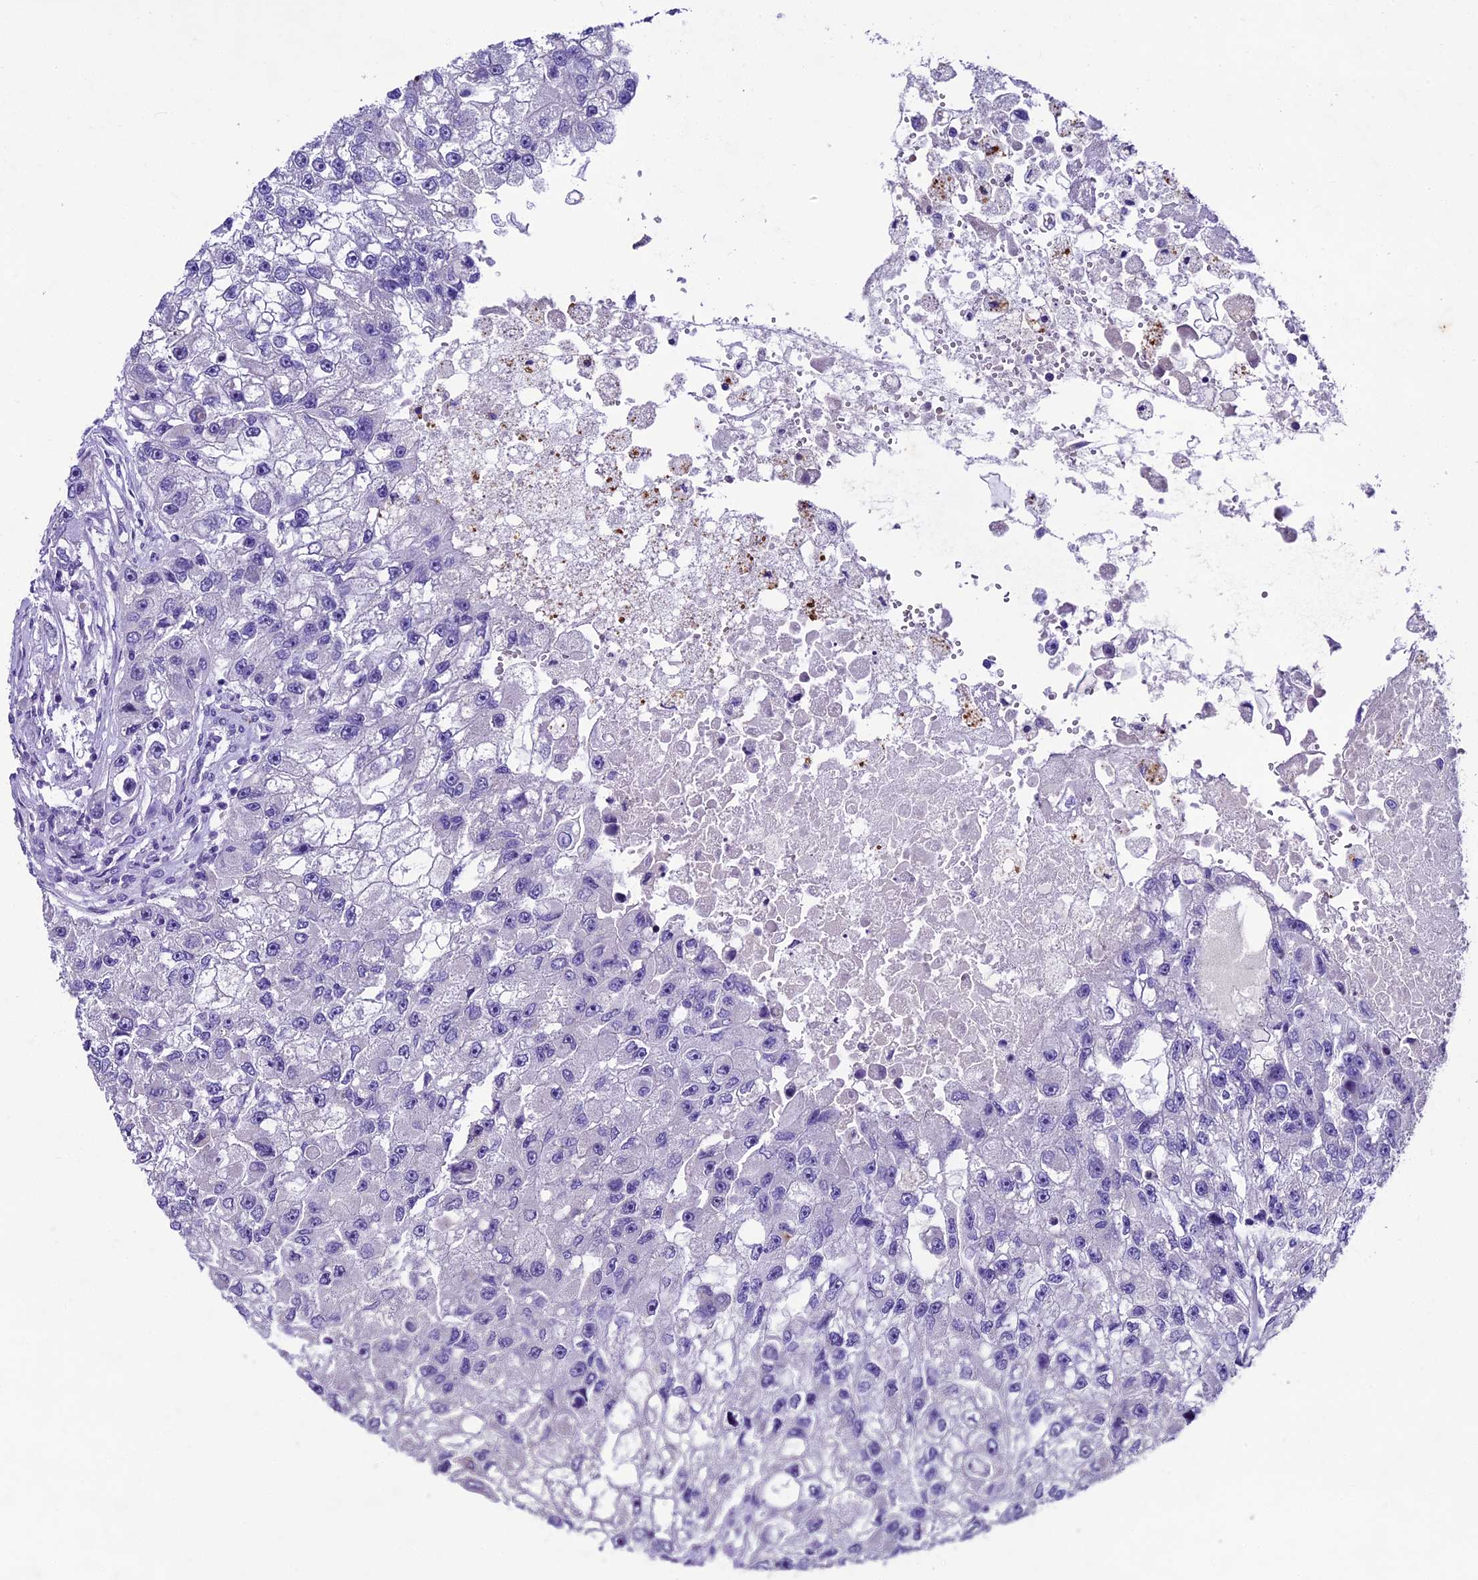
{"staining": {"intensity": "negative", "quantity": "none", "location": "none"}, "tissue": "renal cancer", "cell_type": "Tumor cells", "image_type": "cancer", "snomed": [{"axis": "morphology", "description": "Adenocarcinoma, NOS"}, {"axis": "topography", "description": "Kidney"}], "caption": "IHC micrograph of neoplastic tissue: renal adenocarcinoma stained with DAB (3,3'-diaminobenzidine) demonstrates no significant protein positivity in tumor cells.", "gene": "IFT140", "patient": {"sex": "male", "age": 63}}